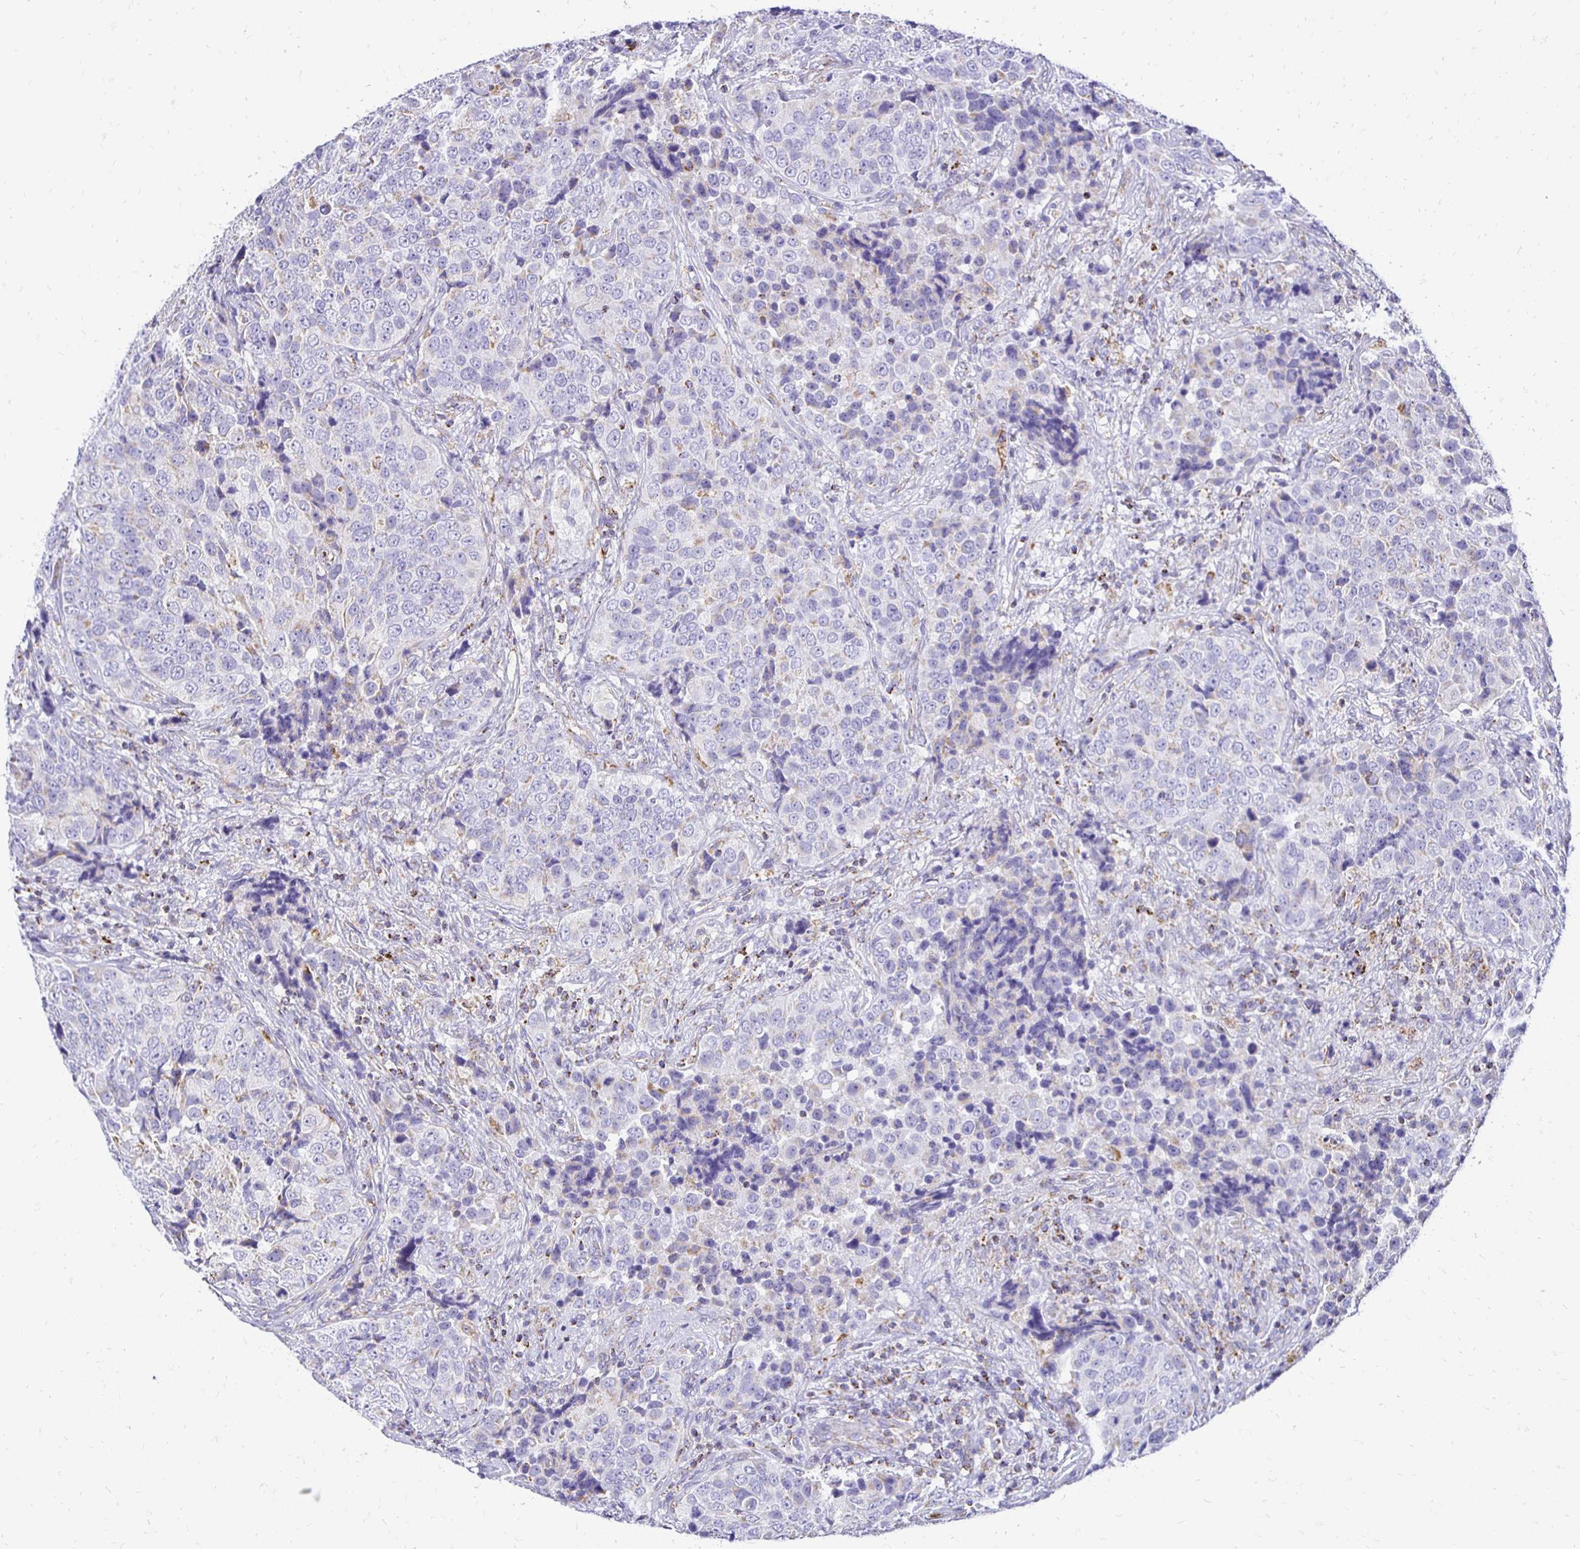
{"staining": {"intensity": "negative", "quantity": "none", "location": "none"}, "tissue": "urothelial cancer", "cell_type": "Tumor cells", "image_type": "cancer", "snomed": [{"axis": "morphology", "description": "Urothelial carcinoma, NOS"}, {"axis": "topography", "description": "Urinary bladder"}], "caption": "Immunohistochemistry (IHC) photomicrograph of human urothelial cancer stained for a protein (brown), which shows no staining in tumor cells.", "gene": "PLAAT2", "patient": {"sex": "male", "age": 52}}